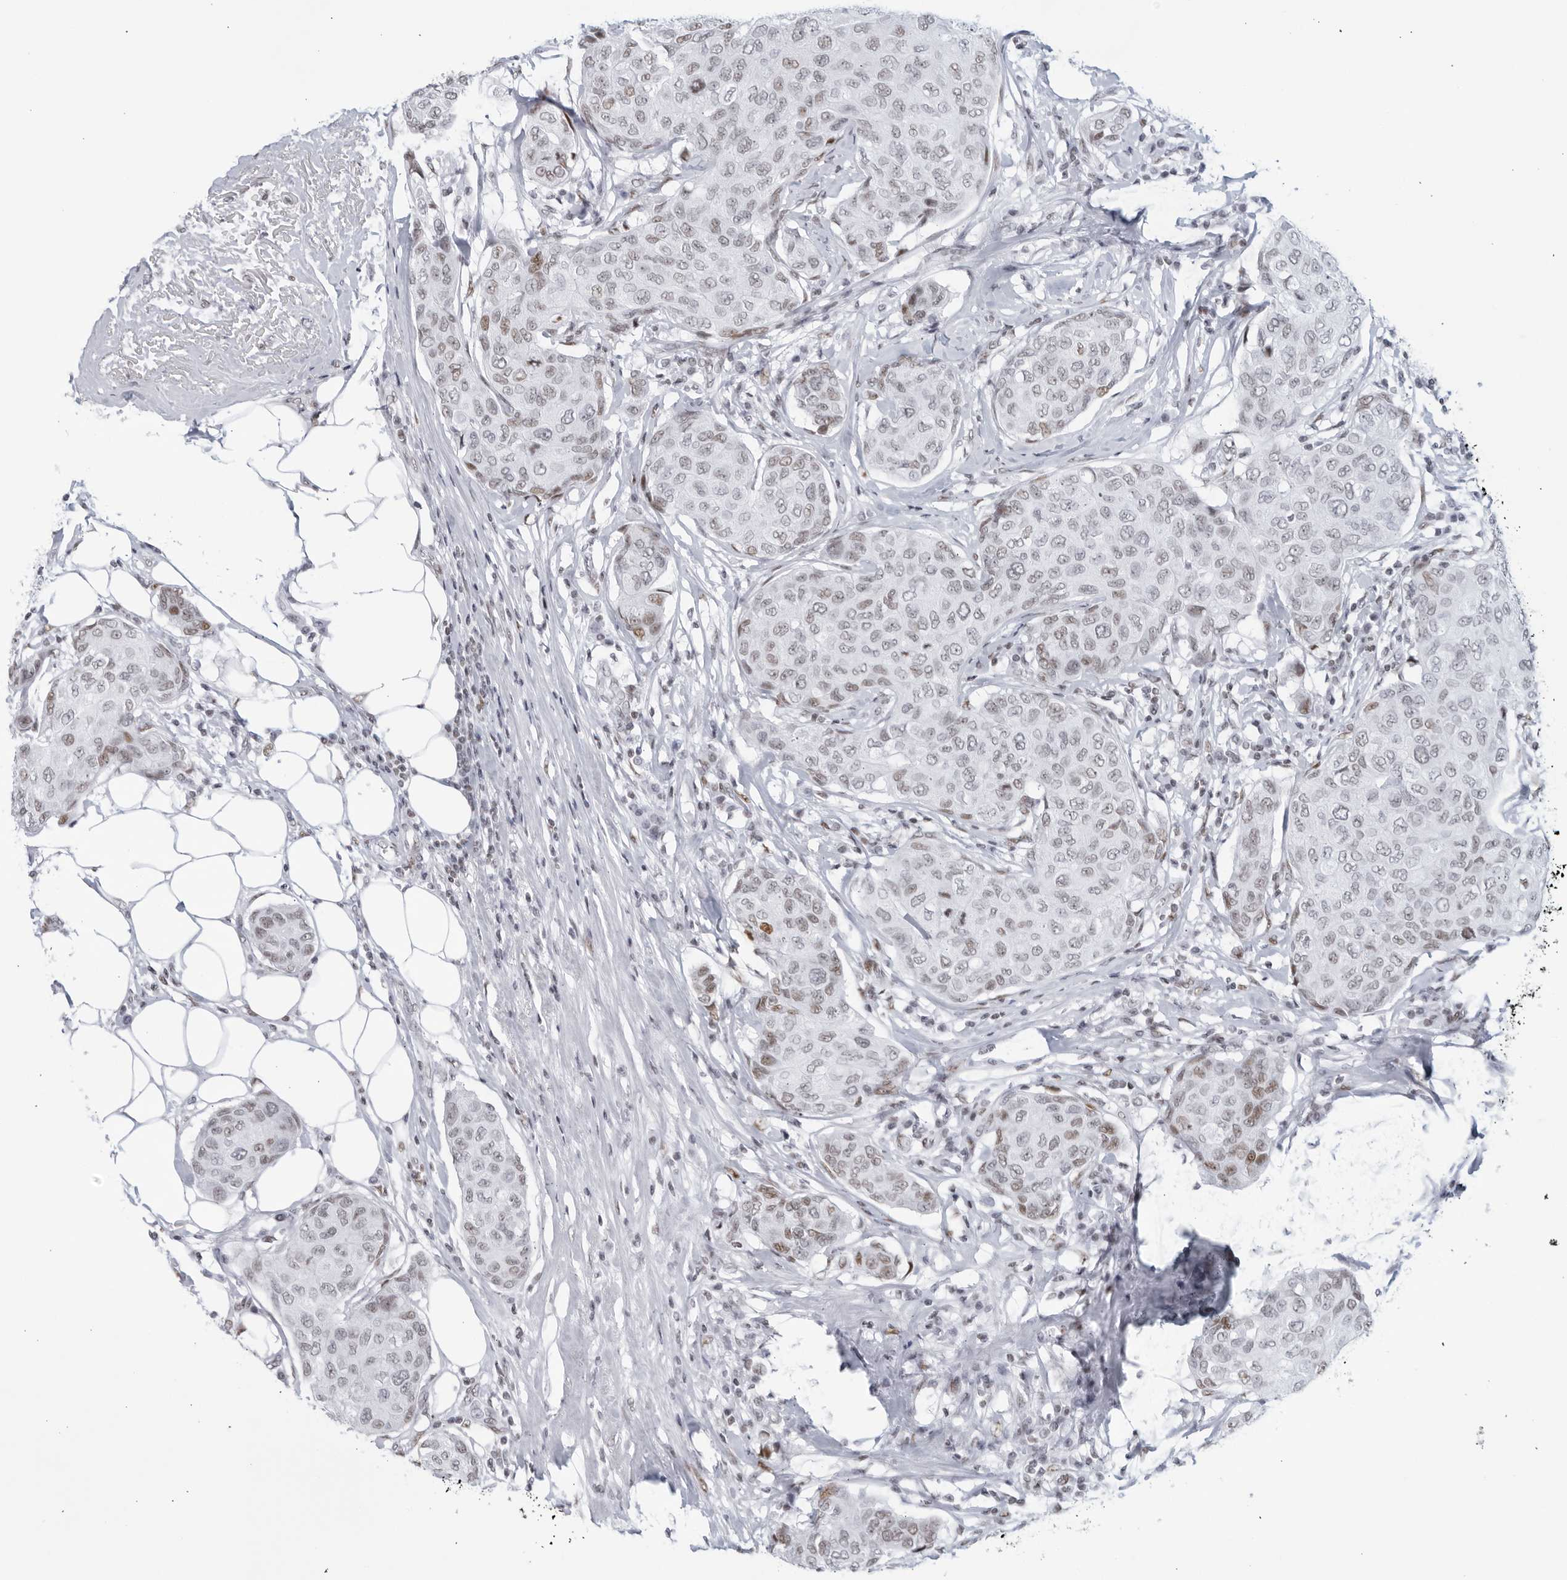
{"staining": {"intensity": "moderate", "quantity": "<25%", "location": "nuclear"}, "tissue": "breast cancer", "cell_type": "Tumor cells", "image_type": "cancer", "snomed": [{"axis": "morphology", "description": "Duct carcinoma"}, {"axis": "topography", "description": "Breast"}], "caption": "Breast infiltrating ductal carcinoma stained with IHC displays moderate nuclear expression in approximately <25% of tumor cells.", "gene": "HP1BP3", "patient": {"sex": "female", "age": 80}}